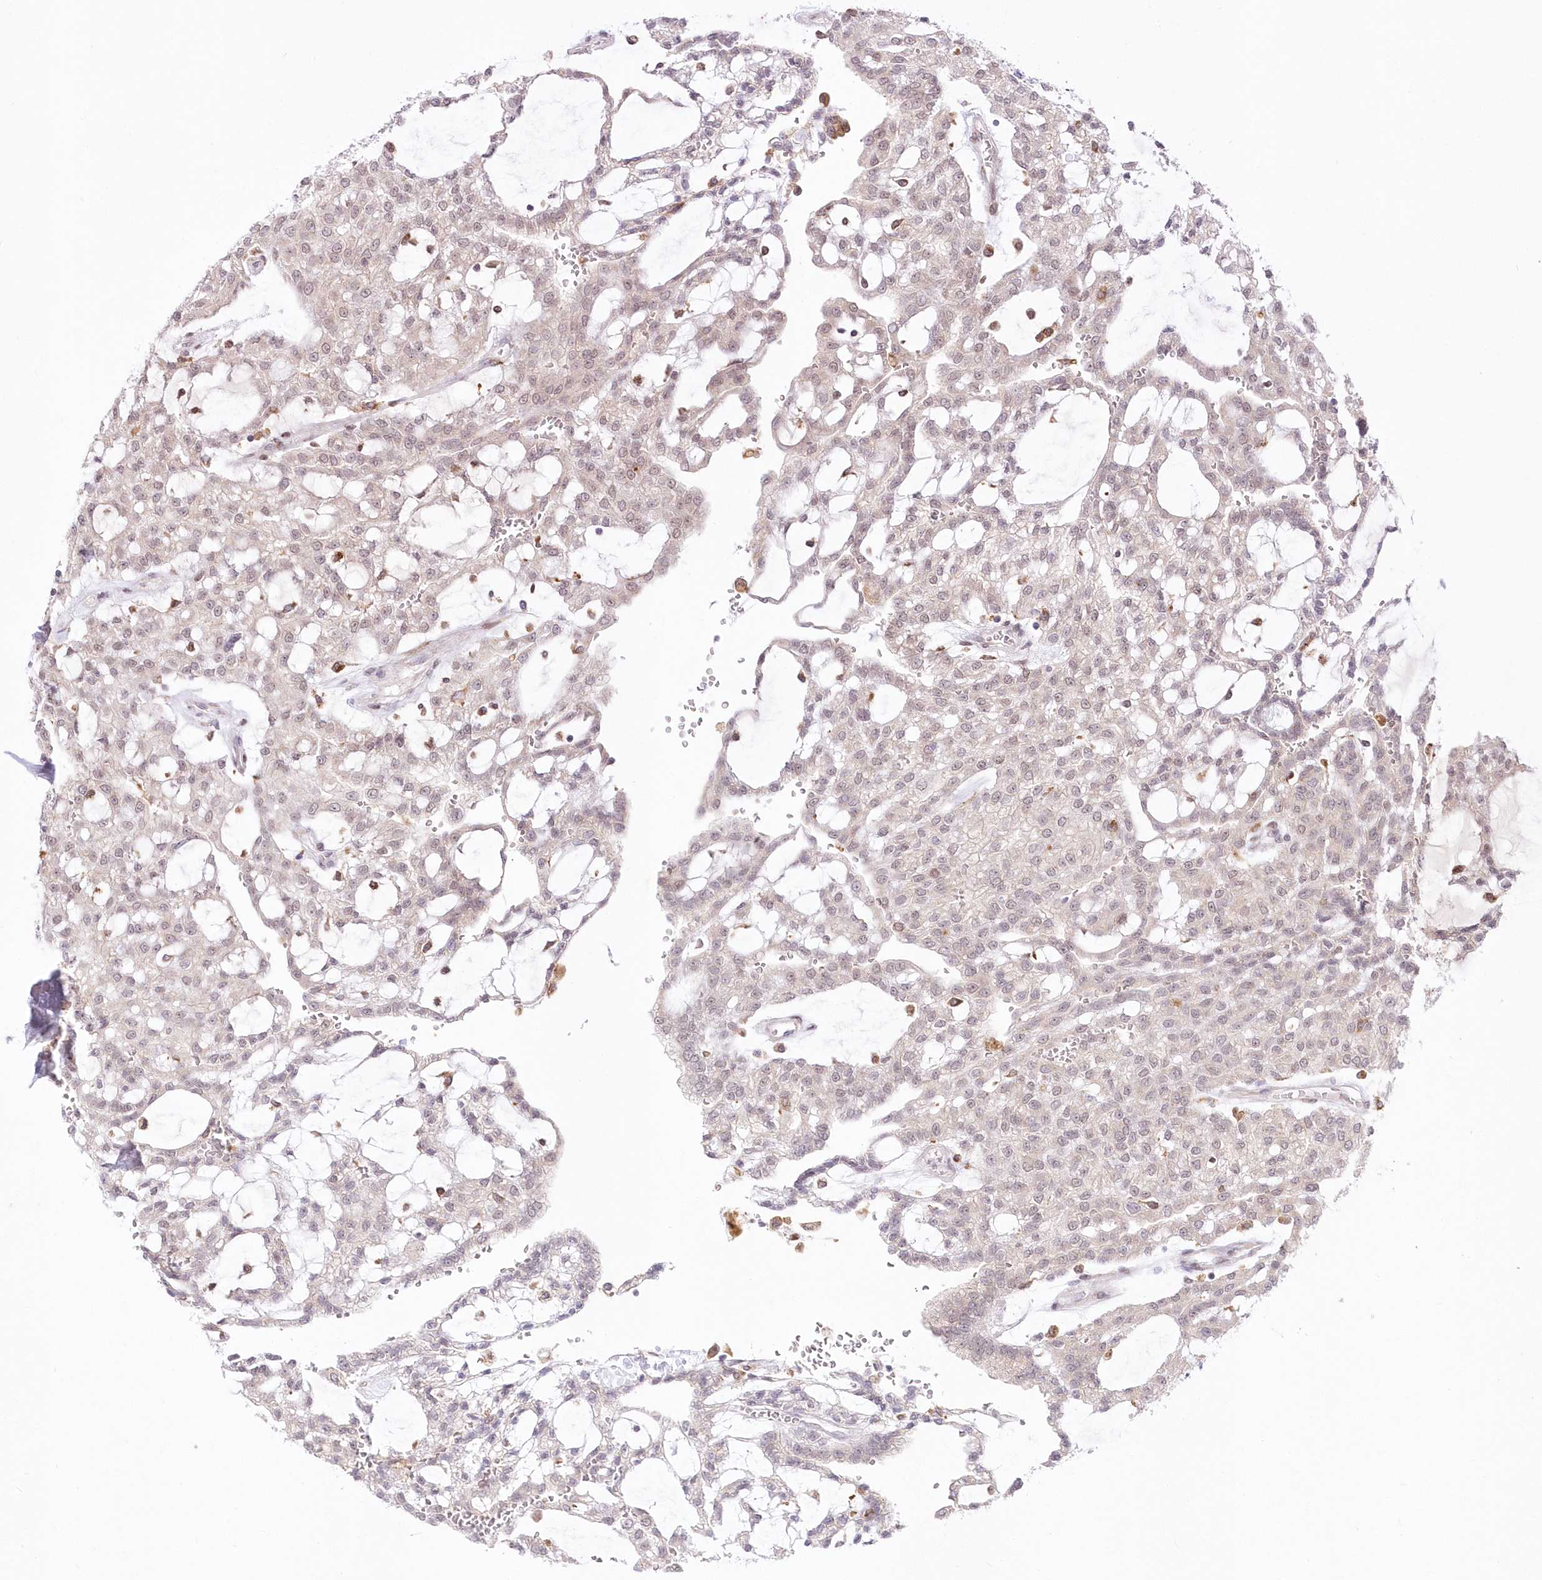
{"staining": {"intensity": "negative", "quantity": "none", "location": "none"}, "tissue": "renal cancer", "cell_type": "Tumor cells", "image_type": "cancer", "snomed": [{"axis": "morphology", "description": "Adenocarcinoma, NOS"}, {"axis": "topography", "description": "Kidney"}], "caption": "The image shows no staining of tumor cells in renal cancer (adenocarcinoma).", "gene": "LDB1", "patient": {"sex": "male", "age": 63}}